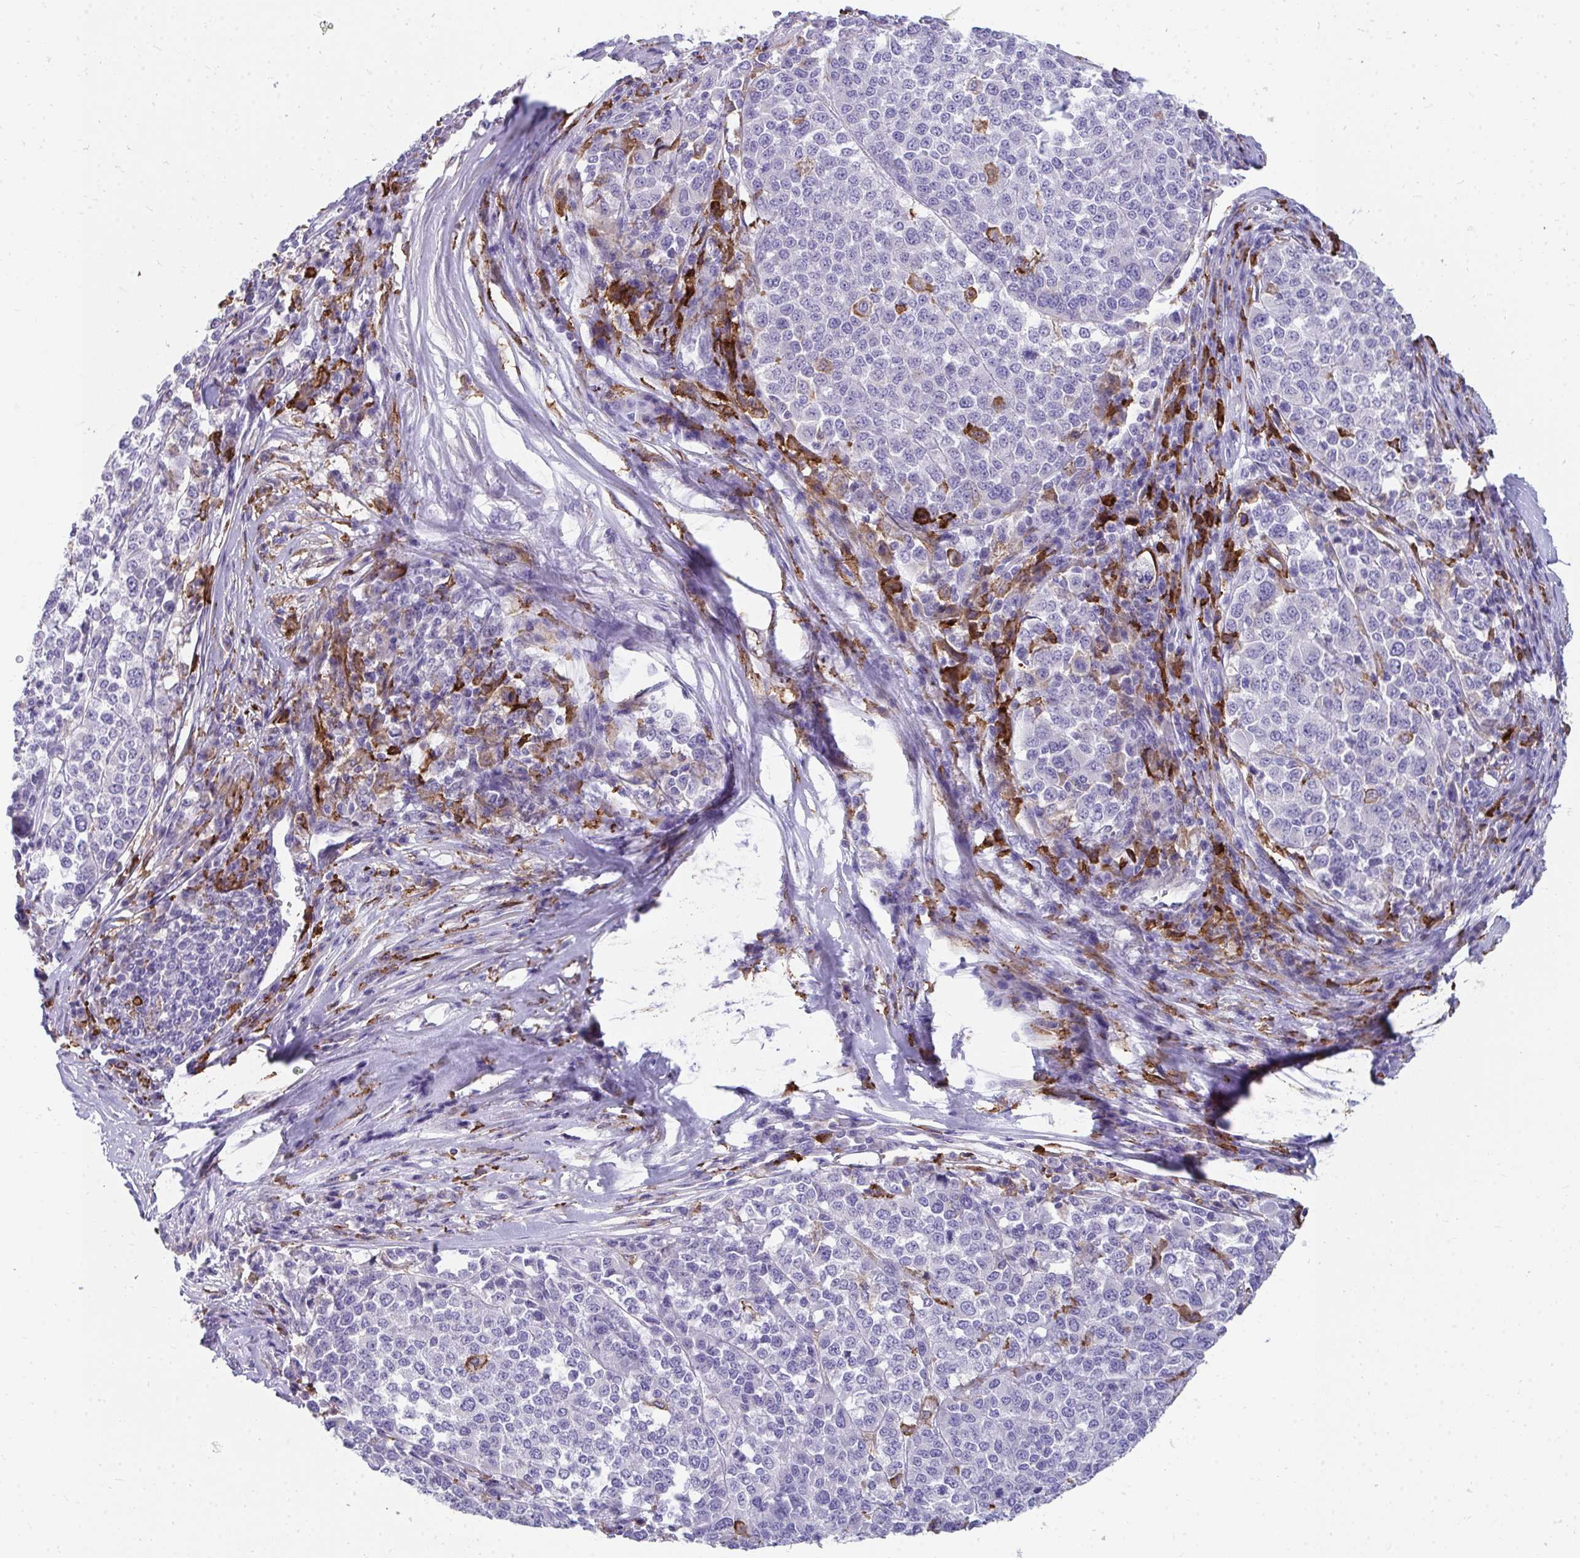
{"staining": {"intensity": "negative", "quantity": "none", "location": "none"}, "tissue": "melanoma", "cell_type": "Tumor cells", "image_type": "cancer", "snomed": [{"axis": "morphology", "description": "Malignant melanoma, Metastatic site"}, {"axis": "topography", "description": "Lymph node"}], "caption": "Immunohistochemical staining of human malignant melanoma (metastatic site) reveals no significant expression in tumor cells. (DAB immunohistochemistry visualized using brightfield microscopy, high magnification).", "gene": "CD163", "patient": {"sex": "male", "age": 44}}